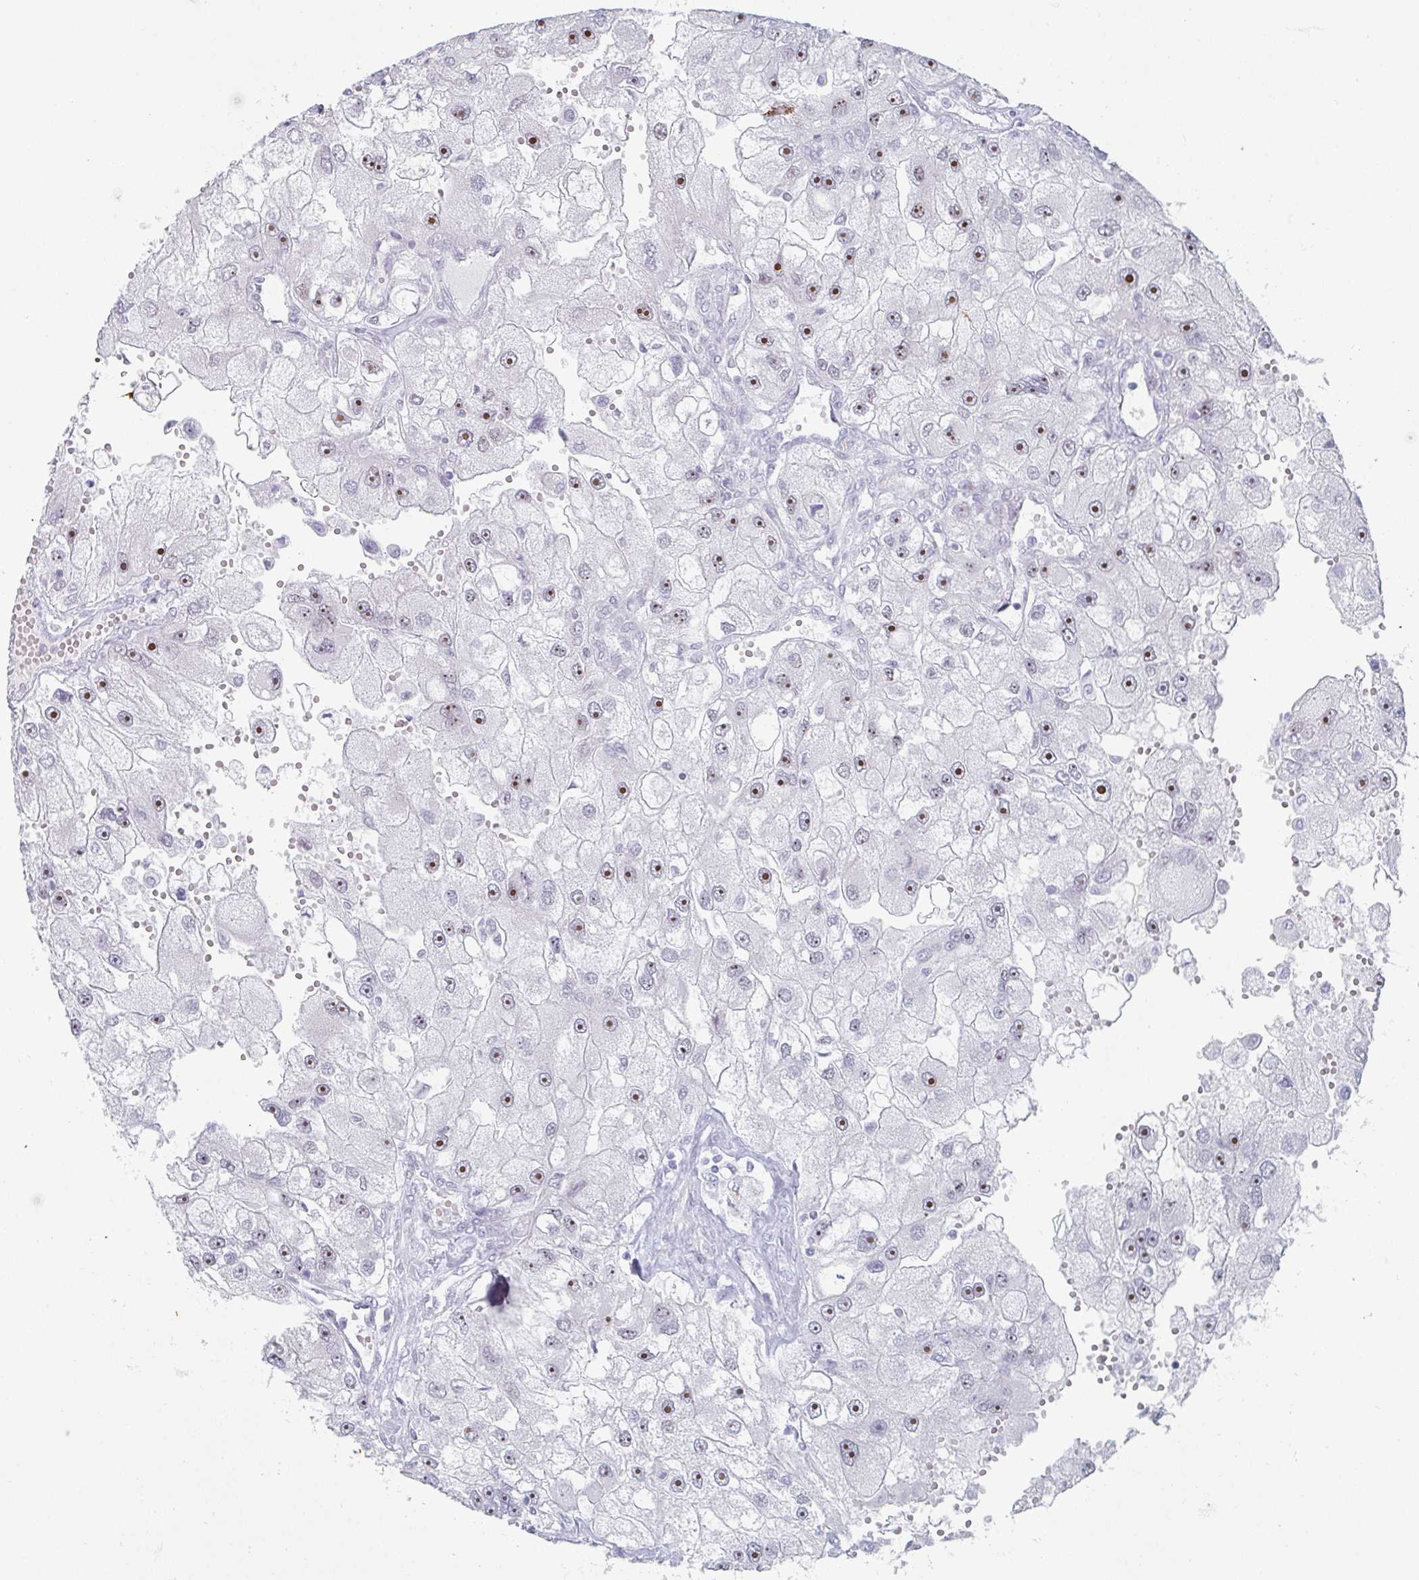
{"staining": {"intensity": "moderate", "quantity": ">75%", "location": "nuclear"}, "tissue": "renal cancer", "cell_type": "Tumor cells", "image_type": "cancer", "snomed": [{"axis": "morphology", "description": "Adenocarcinoma, NOS"}, {"axis": "topography", "description": "Kidney"}], "caption": "Protein expression analysis of human renal cancer reveals moderate nuclear staining in about >75% of tumor cells.", "gene": "POU2AF2", "patient": {"sex": "male", "age": 63}}